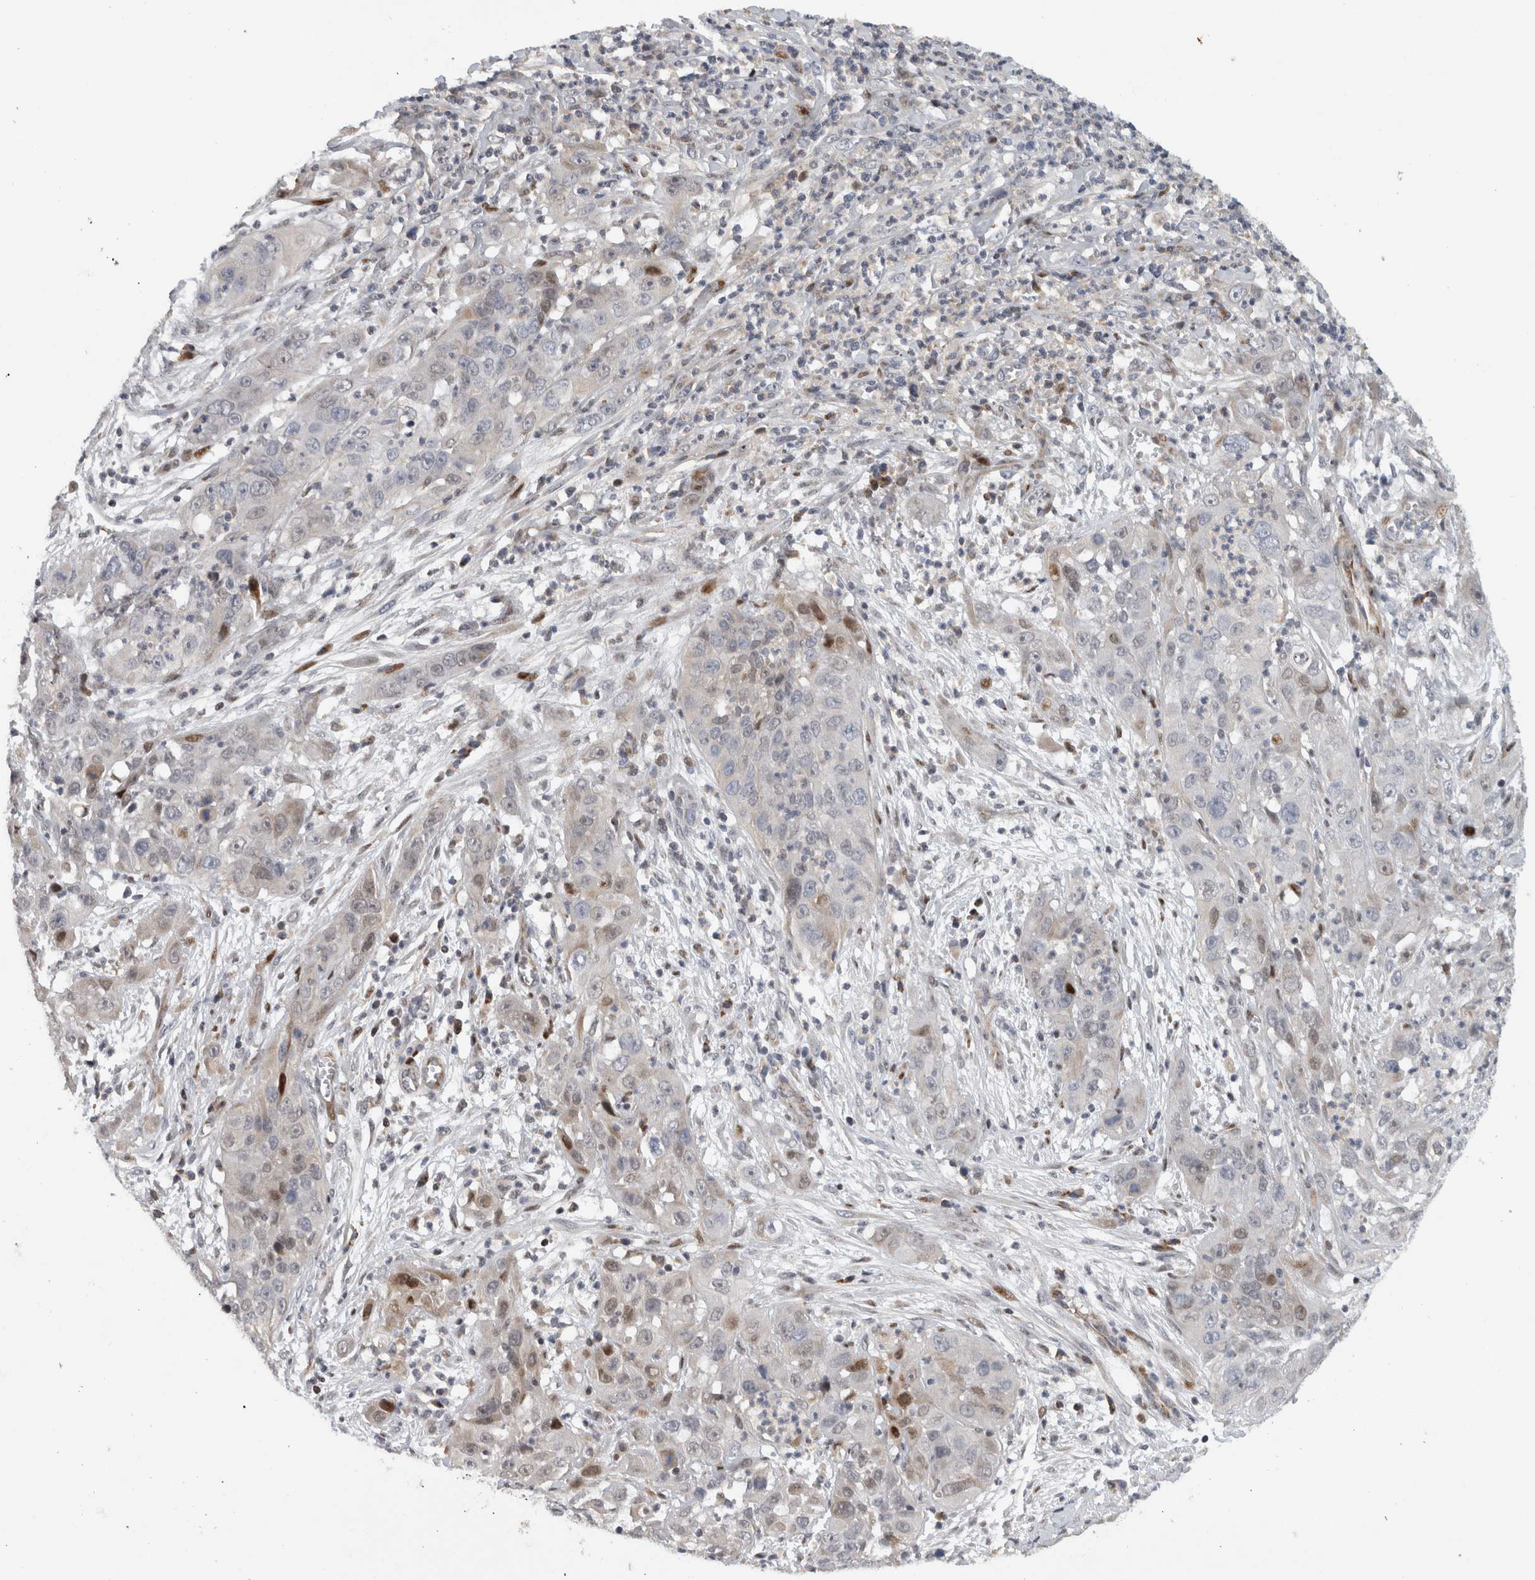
{"staining": {"intensity": "moderate", "quantity": "<25%", "location": "nuclear"}, "tissue": "cervical cancer", "cell_type": "Tumor cells", "image_type": "cancer", "snomed": [{"axis": "morphology", "description": "Squamous cell carcinoma, NOS"}, {"axis": "topography", "description": "Cervix"}], "caption": "Protein analysis of cervical squamous cell carcinoma tissue displays moderate nuclear expression in approximately <25% of tumor cells.", "gene": "RBM48", "patient": {"sex": "female", "age": 32}}